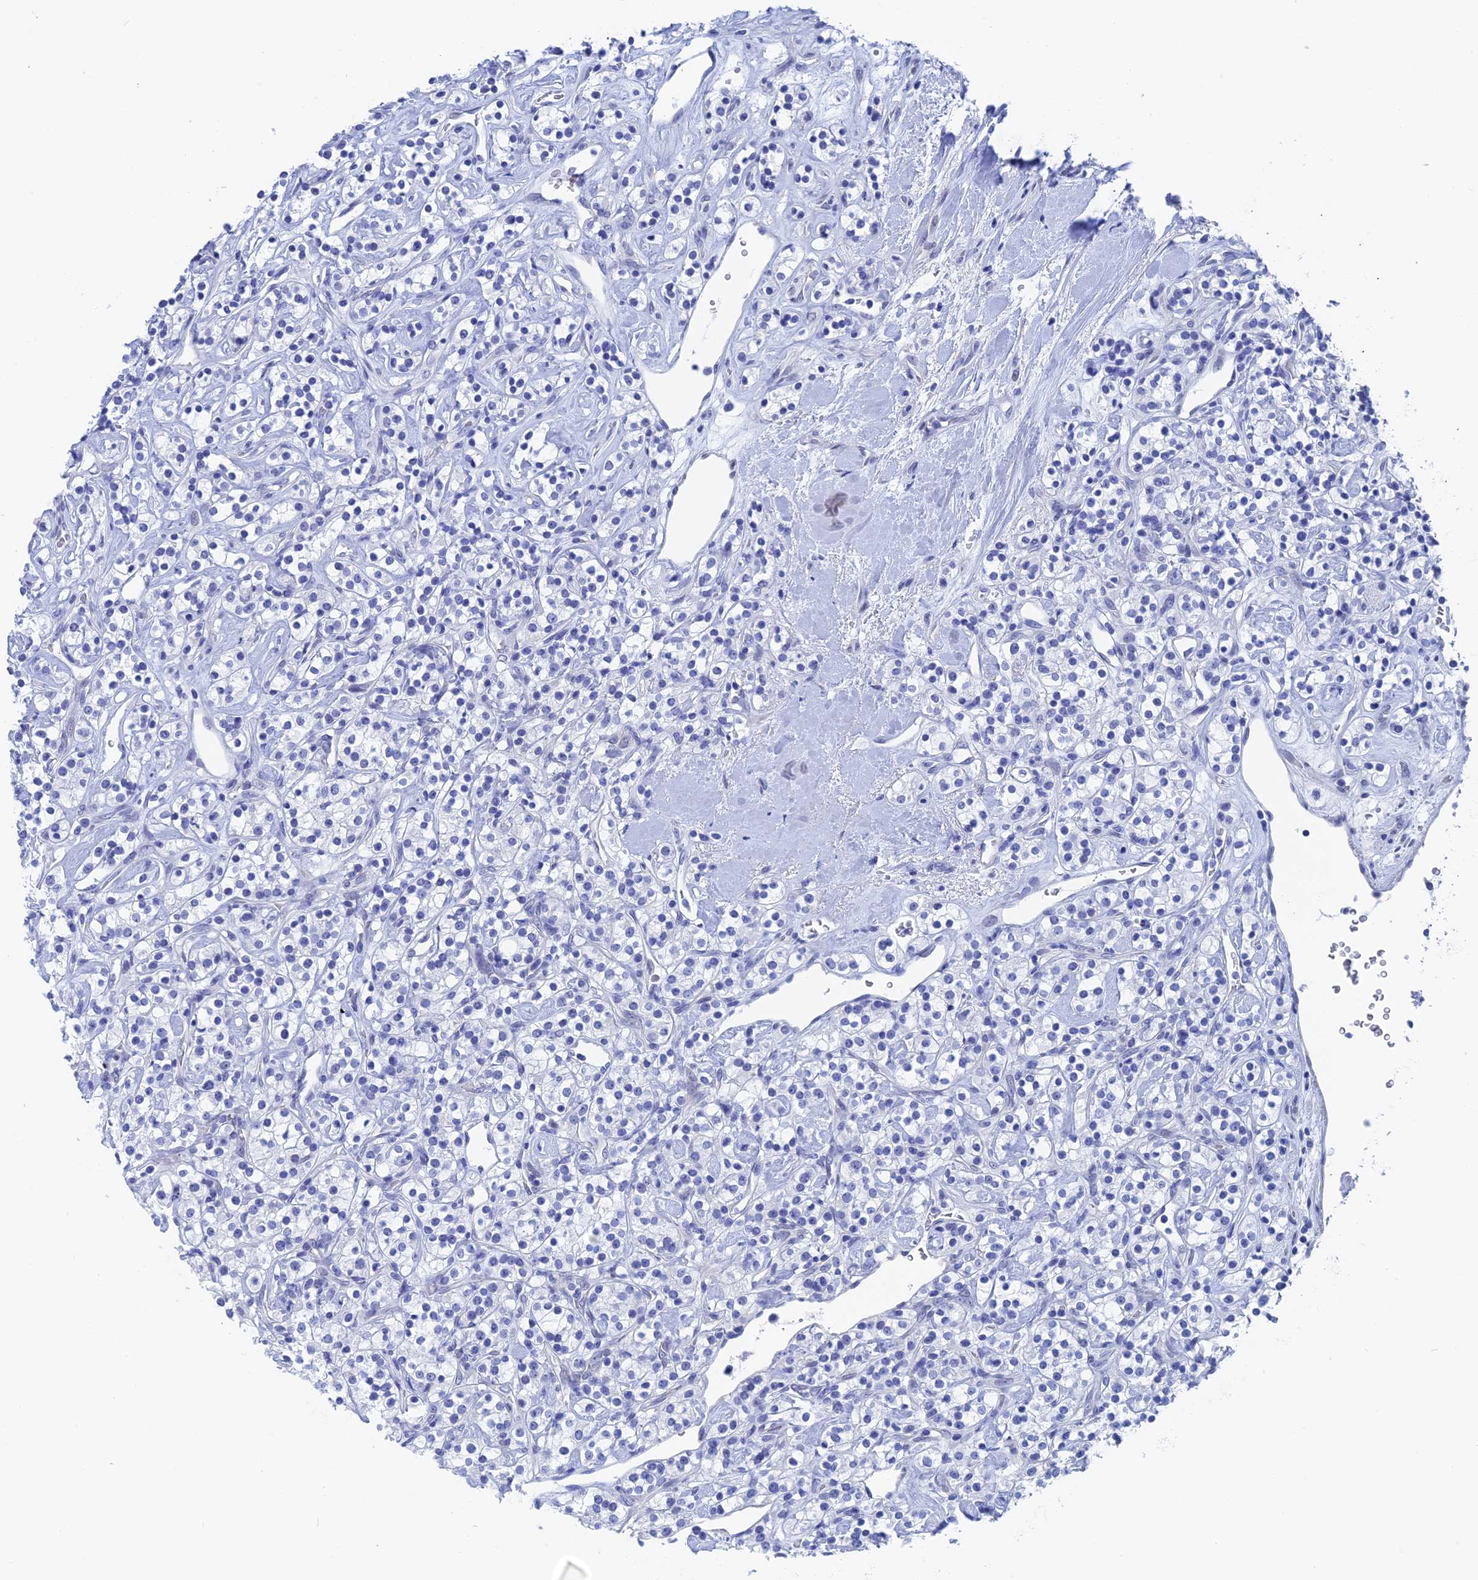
{"staining": {"intensity": "negative", "quantity": "none", "location": "none"}, "tissue": "renal cancer", "cell_type": "Tumor cells", "image_type": "cancer", "snomed": [{"axis": "morphology", "description": "Adenocarcinoma, NOS"}, {"axis": "topography", "description": "Kidney"}], "caption": "Renal adenocarcinoma was stained to show a protein in brown. There is no significant staining in tumor cells. Nuclei are stained in blue.", "gene": "WDR83", "patient": {"sex": "male", "age": 77}}